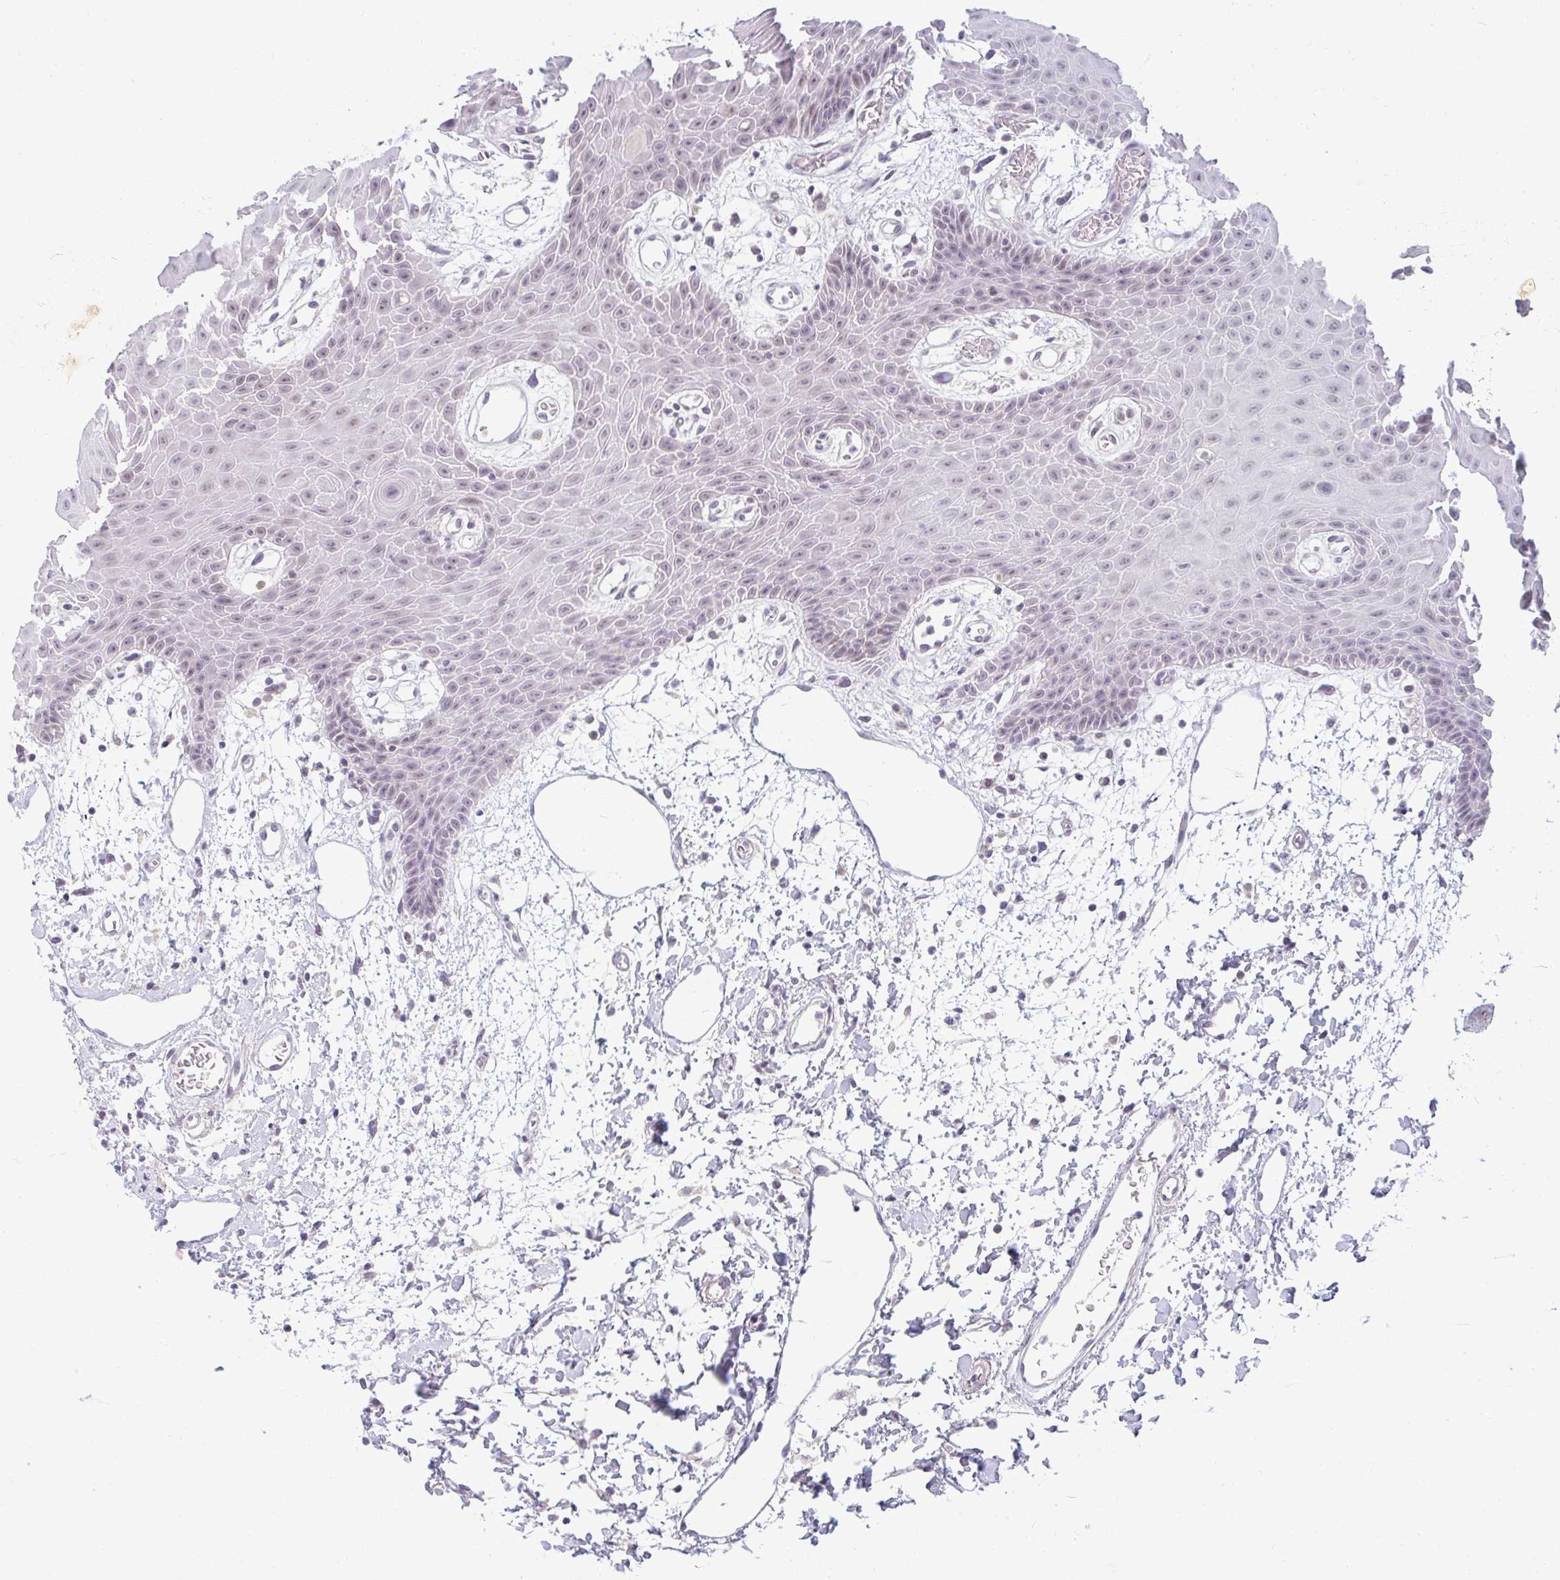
{"staining": {"intensity": "weak", "quantity": "<25%", "location": "nuclear"}, "tissue": "oral mucosa", "cell_type": "Squamous epithelial cells", "image_type": "normal", "snomed": [{"axis": "morphology", "description": "Normal tissue, NOS"}, {"axis": "topography", "description": "Oral tissue"}], "caption": "Immunohistochemistry photomicrograph of benign oral mucosa stained for a protein (brown), which shows no positivity in squamous epithelial cells.", "gene": "PPFIA4", "patient": {"sex": "female", "age": 59}}